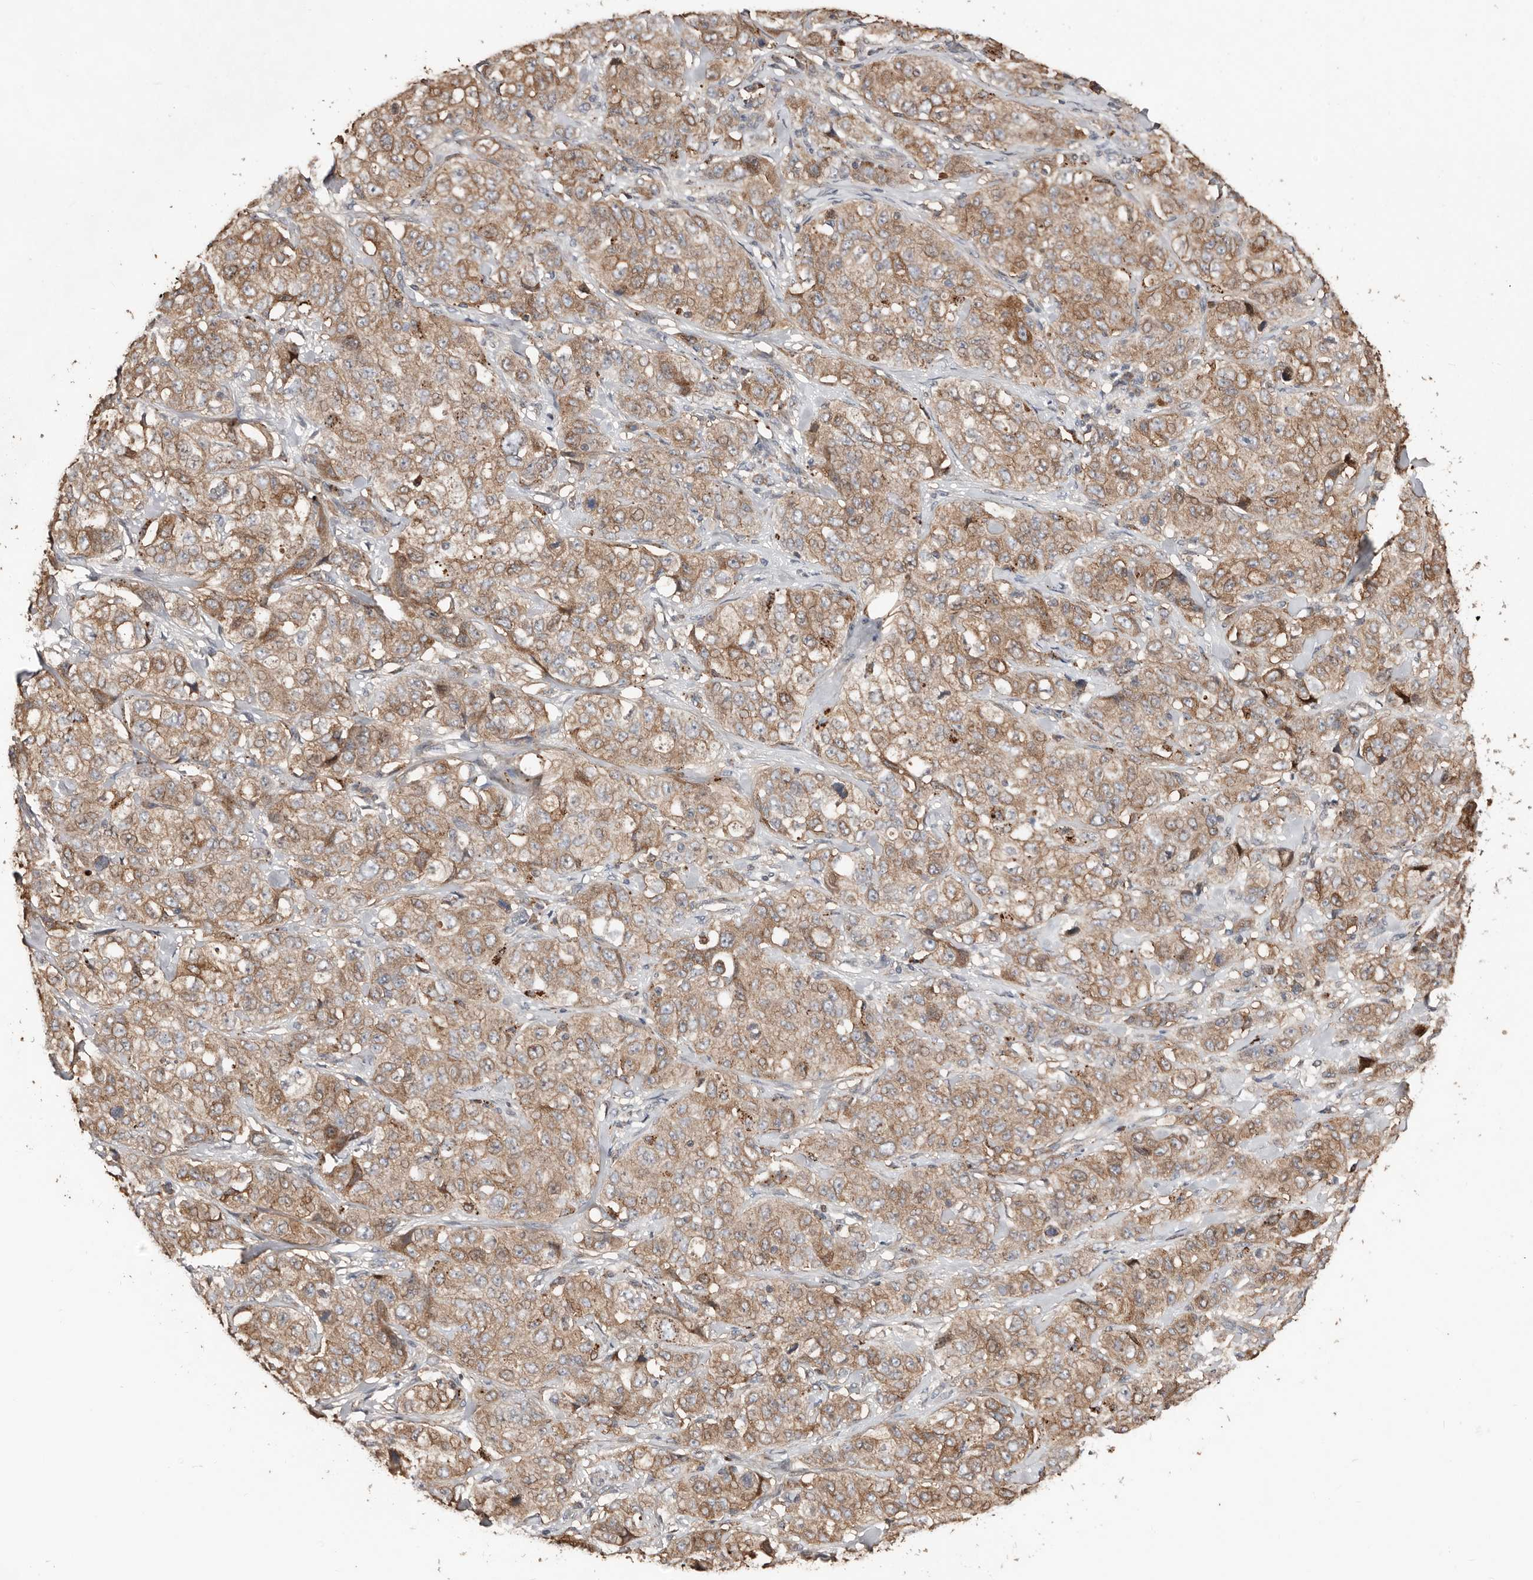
{"staining": {"intensity": "moderate", "quantity": ">75%", "location": "cytoplasmic/membranous"}, "tissue": "stomach cancer", "cell_type": "Tumor cells", "image_type": "cancer", "snomed": [{"axis": "morphology", "description": "Adenocarcinoma, NOS"}, {"axis": "topography", "description": "Stomach"}], "caption": "Immunohistochemistry (IHC) histopathology image of neoplastic tissue: stomach cancer (adenocarcinoma) stained using immunohistochemistry (IHC) demonstrates medium levels of moderate protein expression localized specifically in the cytoplasmic/membranous of tumor cells, appearing as a cytoplasmic/membranous brown color.", "gene": "SMYD4", "patient": {"sex": "male", "age": 48}}